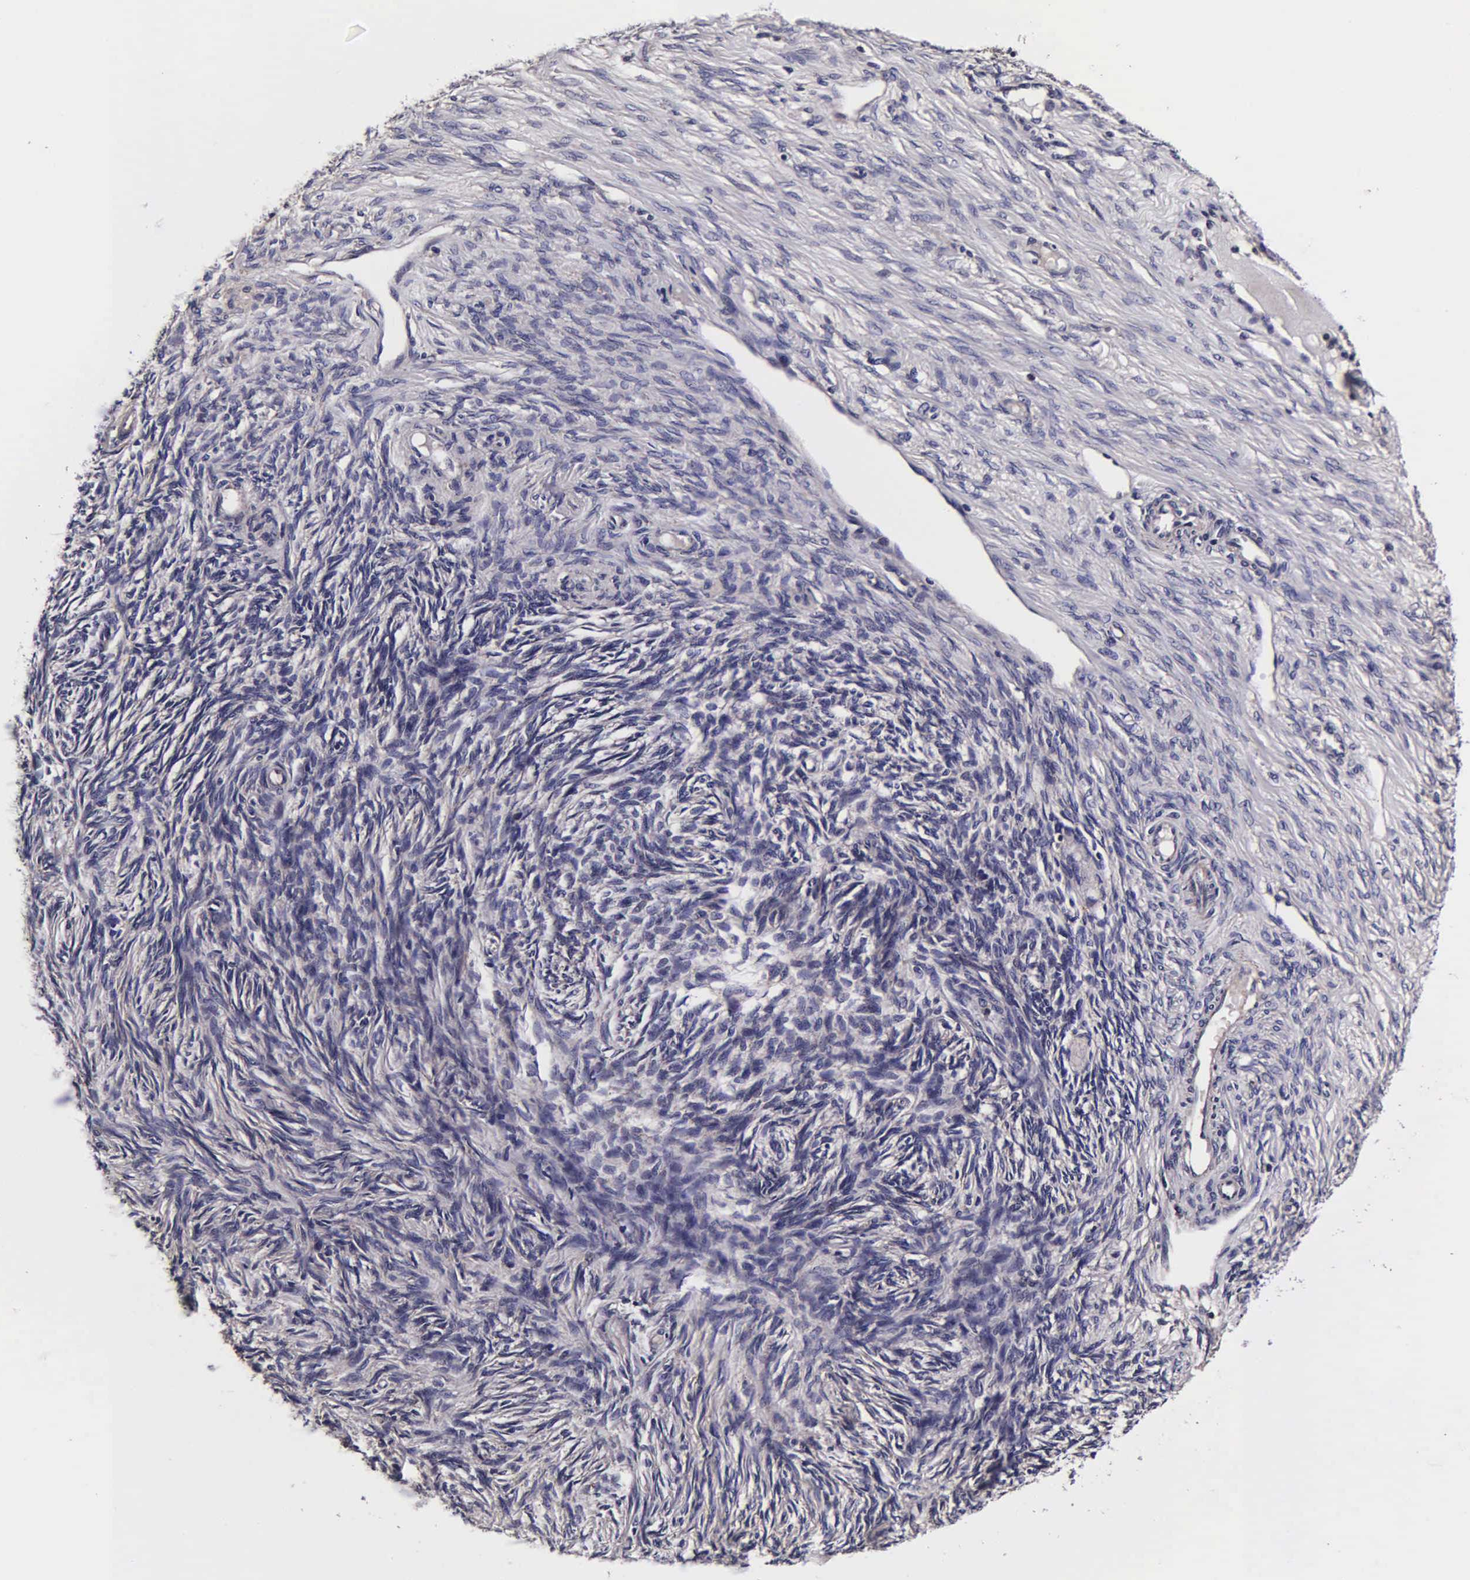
{"staining": {"intensity": "negative", "quantity": "none", "location": "none"}, "tissue": "ovarian cancer", "cell_type": "Tumor cells", "image_type": "cancer", "snomed": [{"axis": "morphology", "description": "Normal tissue, NOS"}, {"axis": "morphology", "description": "Cystadenocarcinoma, serous, NOS"}, {"axis": "topography", "description": "Ovary"}], "caption": "An IHC photomicrograph of ovarian cancer (serous cystadenocarcinoma) is shown. There is no staining in tumor cells of ovarian cancer (serous cystadenocarcinoma).", "gene": "PSMA3", "patient": {"sex": "female", "age": 62}}